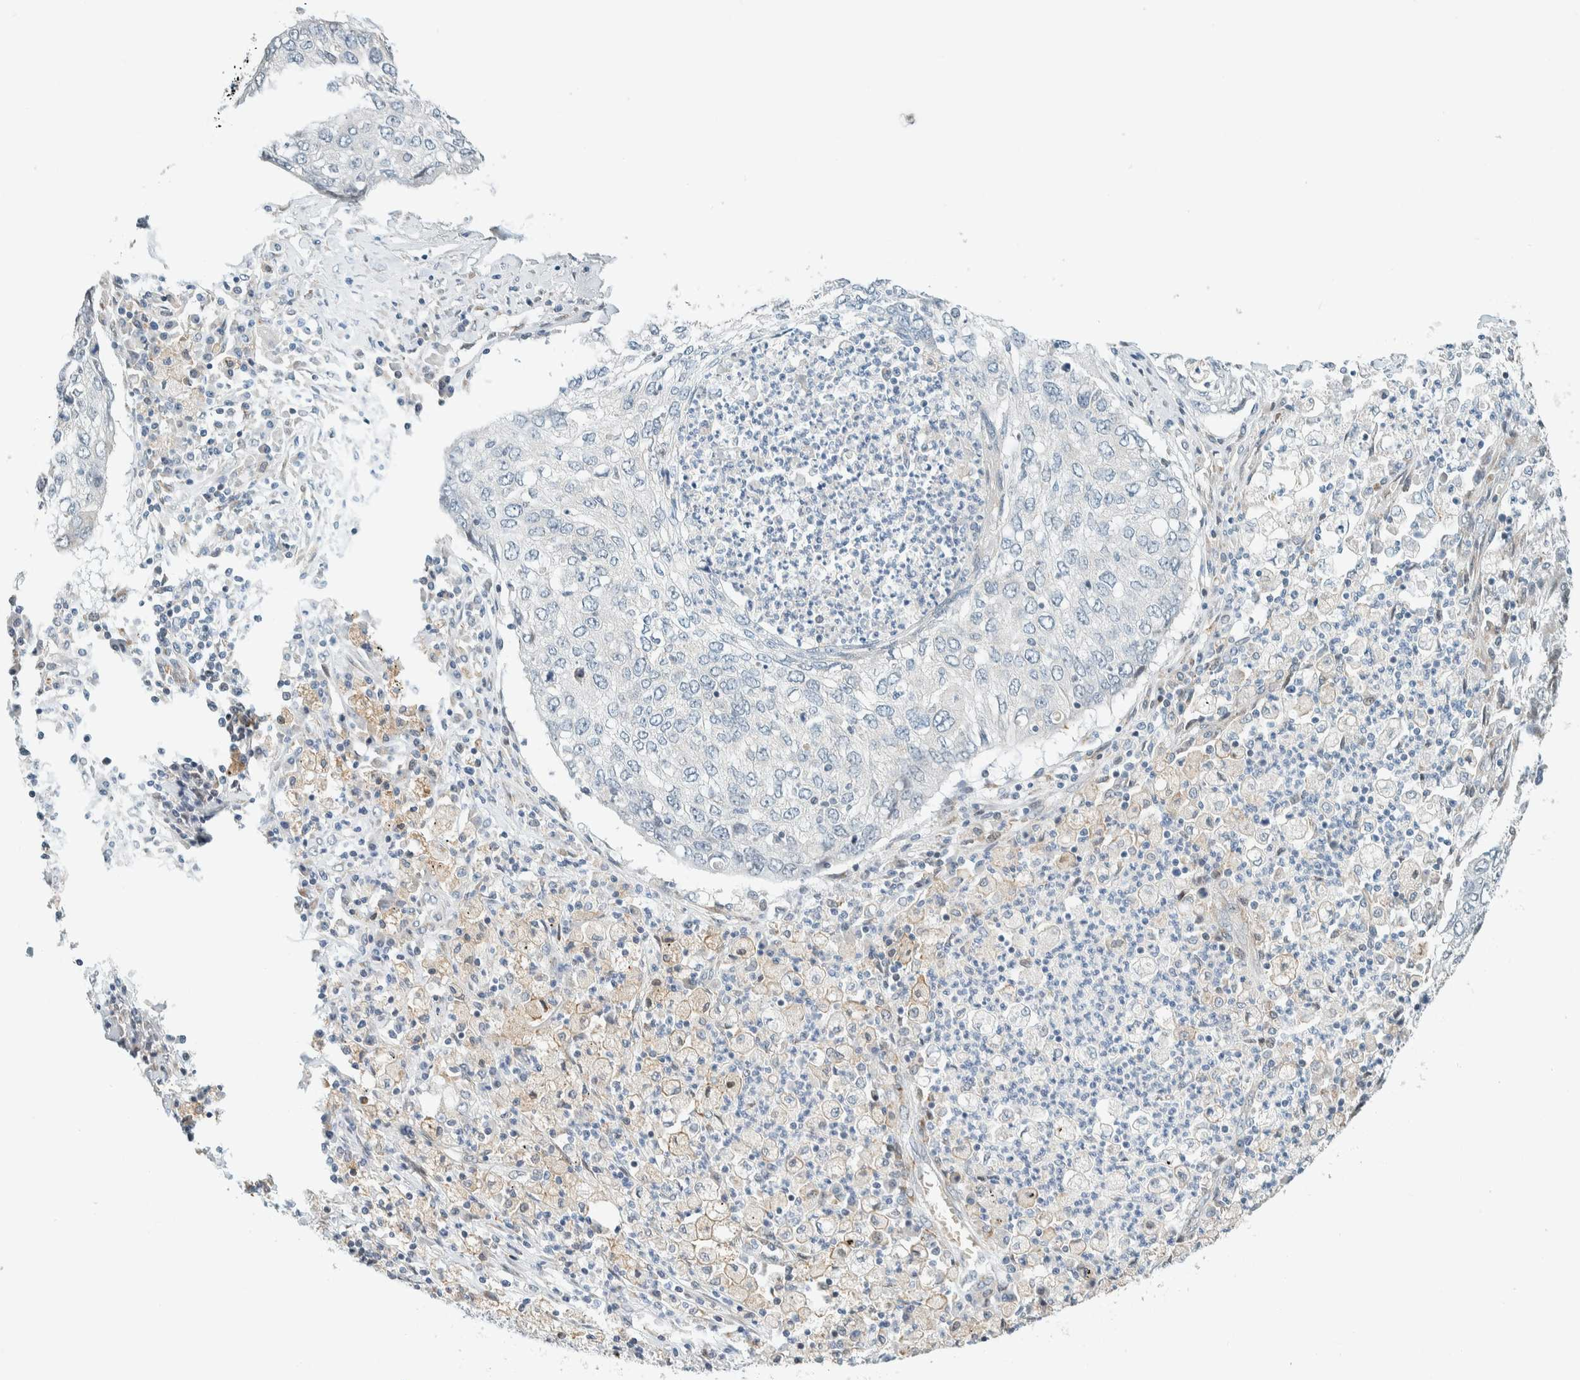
{"staining": {"intensity": "negative", "quantity": "none", "location": "none"}, "tissue": "lung cancer", "cell_type": "Tumor cells", "image_type": "cancer", "snomed": [{"axis": "morphology", "description": "Squamous cell carcinoma, NOS"}, {"axis": "topography", "description": "Lung"}], "caption": "Immunohistochemistry of squamous cell carcinoma (lung) exhibits no expression in tumor cells.", "gene": "SUMF2", "patient": {"sex": "female", "age": 63}}